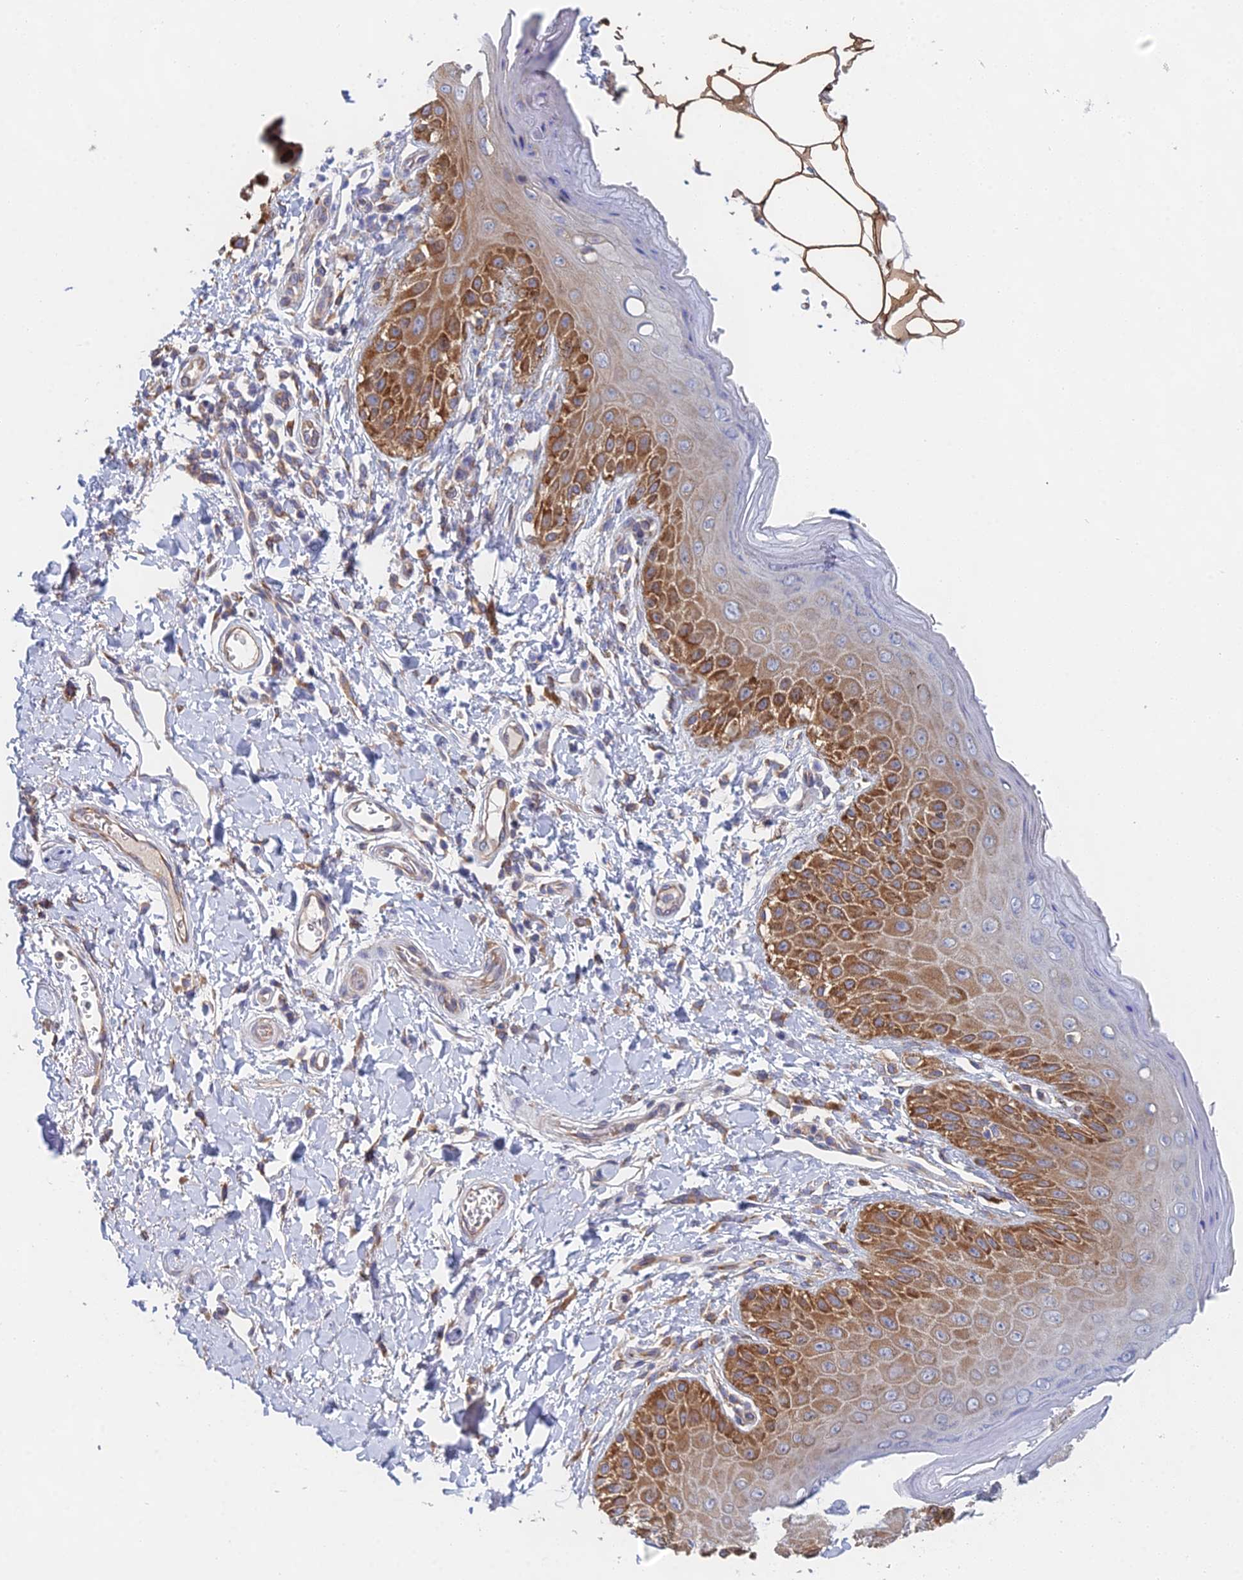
{"staining": {"intensity": "strong", "quantity": "25%-75%", "location": "cytoplasmic/membranous"}, "tissue": "skin", "cell_type": "Epidermal cells", "image_type": "normal", "snomed": [{"axis": "morphology", "description": "Normal tissue, NOS"}, {"axis": "topography", "description": "Anal"}], "caption": "This image exhibits normal skin stained with IHC to label a protein in brown. The cytoplasmic/membranous of epidermal cells show strong positivity for the protein. Nuclei are counter-stained blue.", "gene": "ELOF1", "patient": {"sex": "male", "age": 44}}